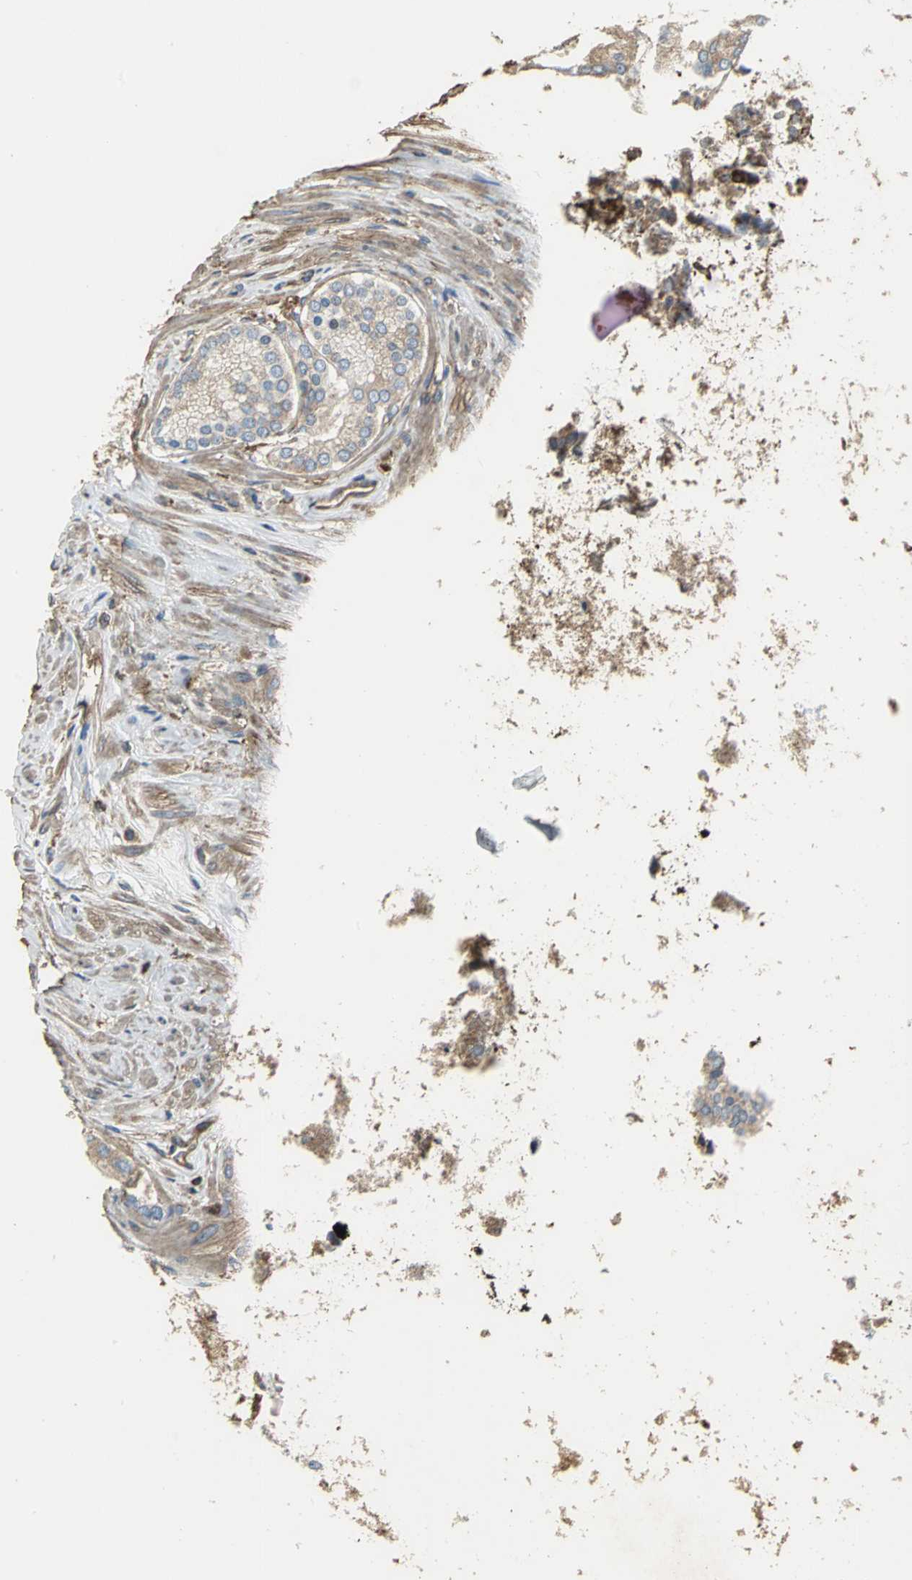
{"staining": {"intensity": "weak", "quantity": "25%-75%", "location": "cytoplasmic/membranous"}, "tissue": "prostate cancer", "cell_type": "Tumor cells", "image_type": "cancer", "snomed": [{"axis": "morphology", "description": "Adenocarcinoma, High grade"}, {"axis": "topography", "description": "Prostate"}], "caption": "Protein expression analysis of human prostate cancer reveals weak cytoplasmic/membranous expression in approximately 25%-75% of tumor cells.", "gene": "TLN1", "patient": {"sex": "male", "age": 61}}